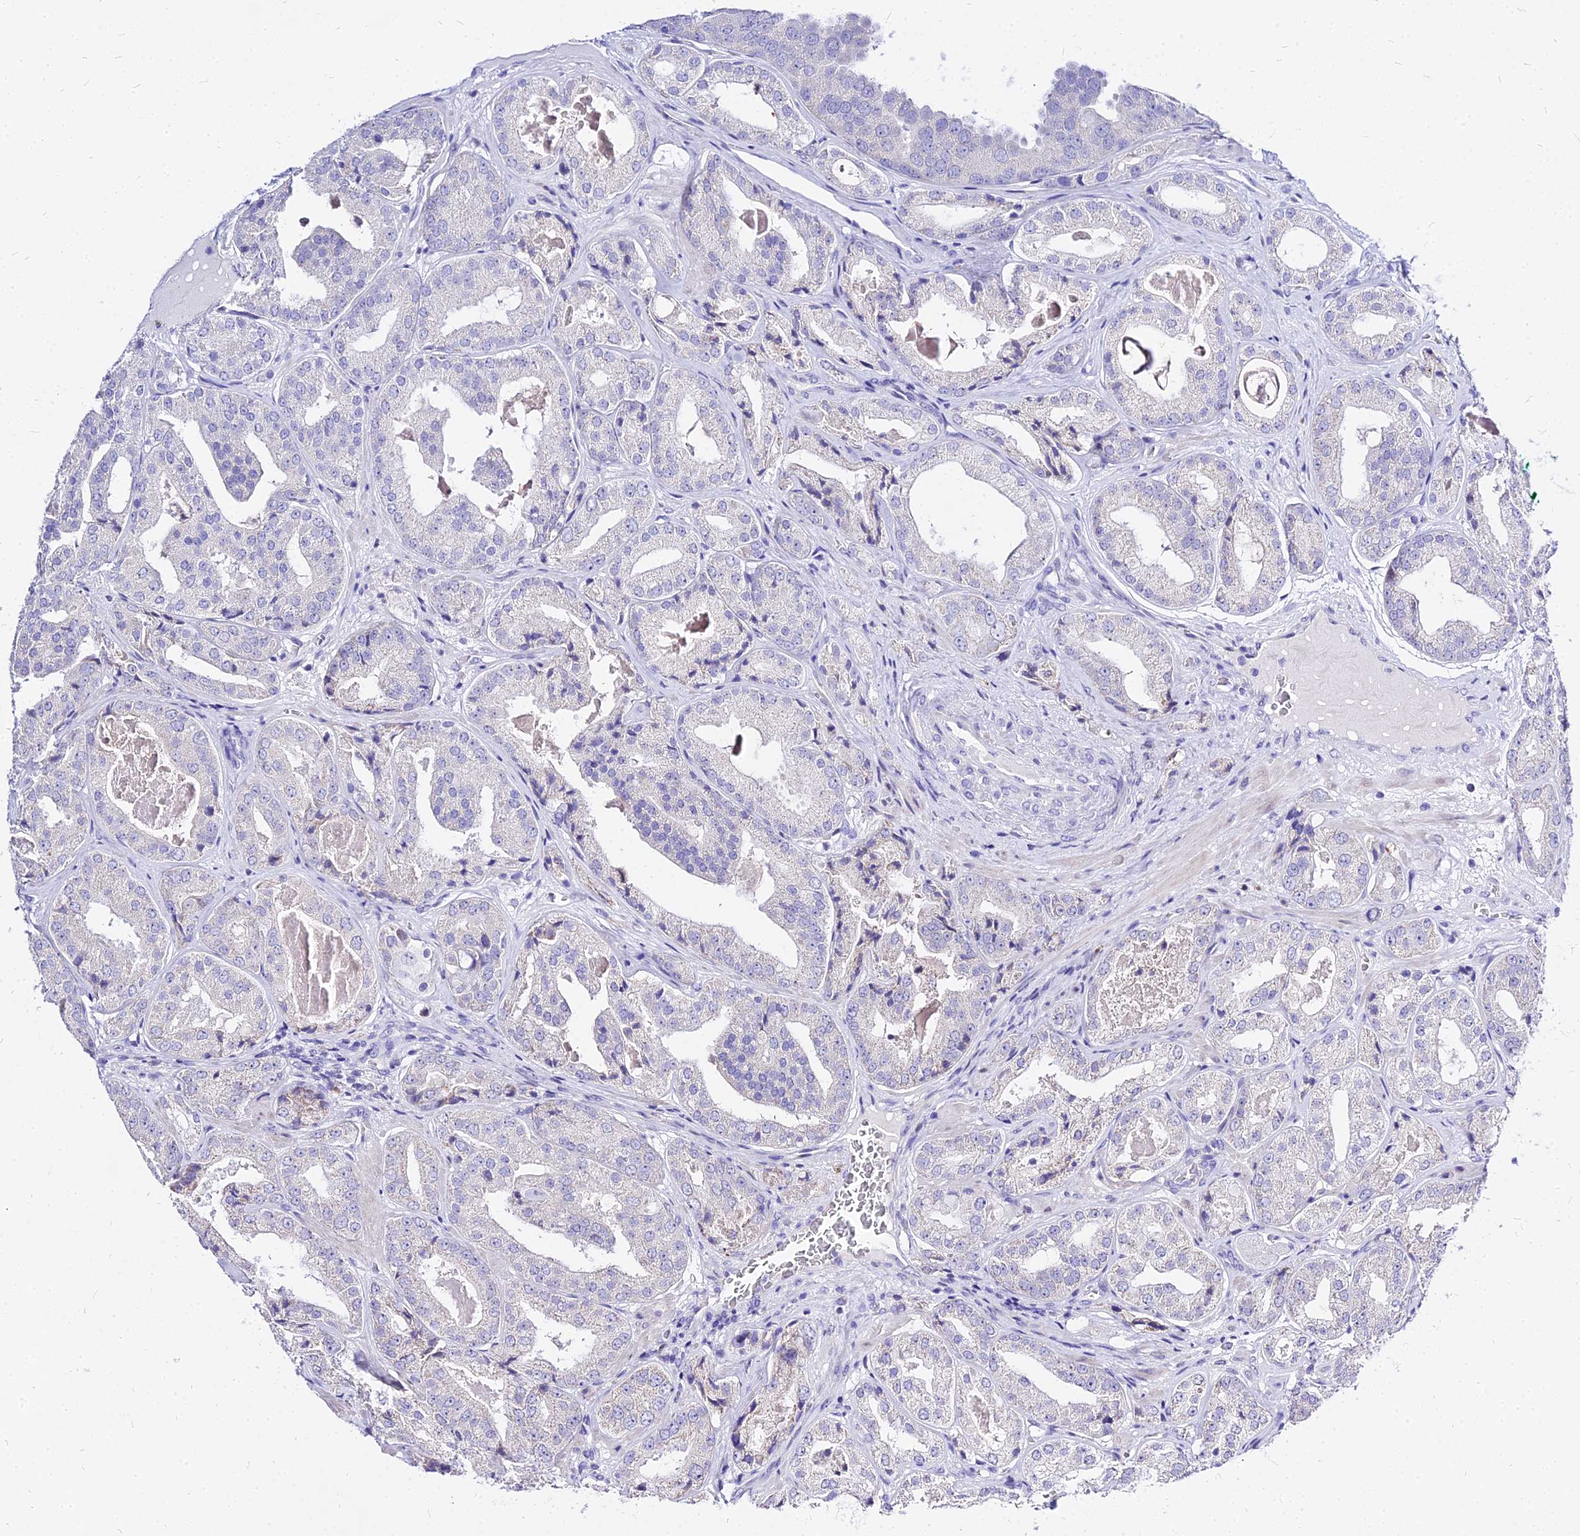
{"staining": {"intensity": "negative", "quantity": "none", "location": "none"}, "tissue": "prostate cancer", "cell_type": "Tumor cells", "image_type": "cancer", "snomed": [{"axis": "morphology", "description": "Adenocarcinoma, High grade"}, {"axis": "topography", "description": "Prostate"}], "caption": "High power microscopy micrograph of an immunohistochemistry photomicrograph of prostate high-grade adenocarcinoma, revealing no significant staining in tumor cells. Nuclei are stained in blue.", "gene": "CARD18", "patient": {"sex": "male", "age": 63}}